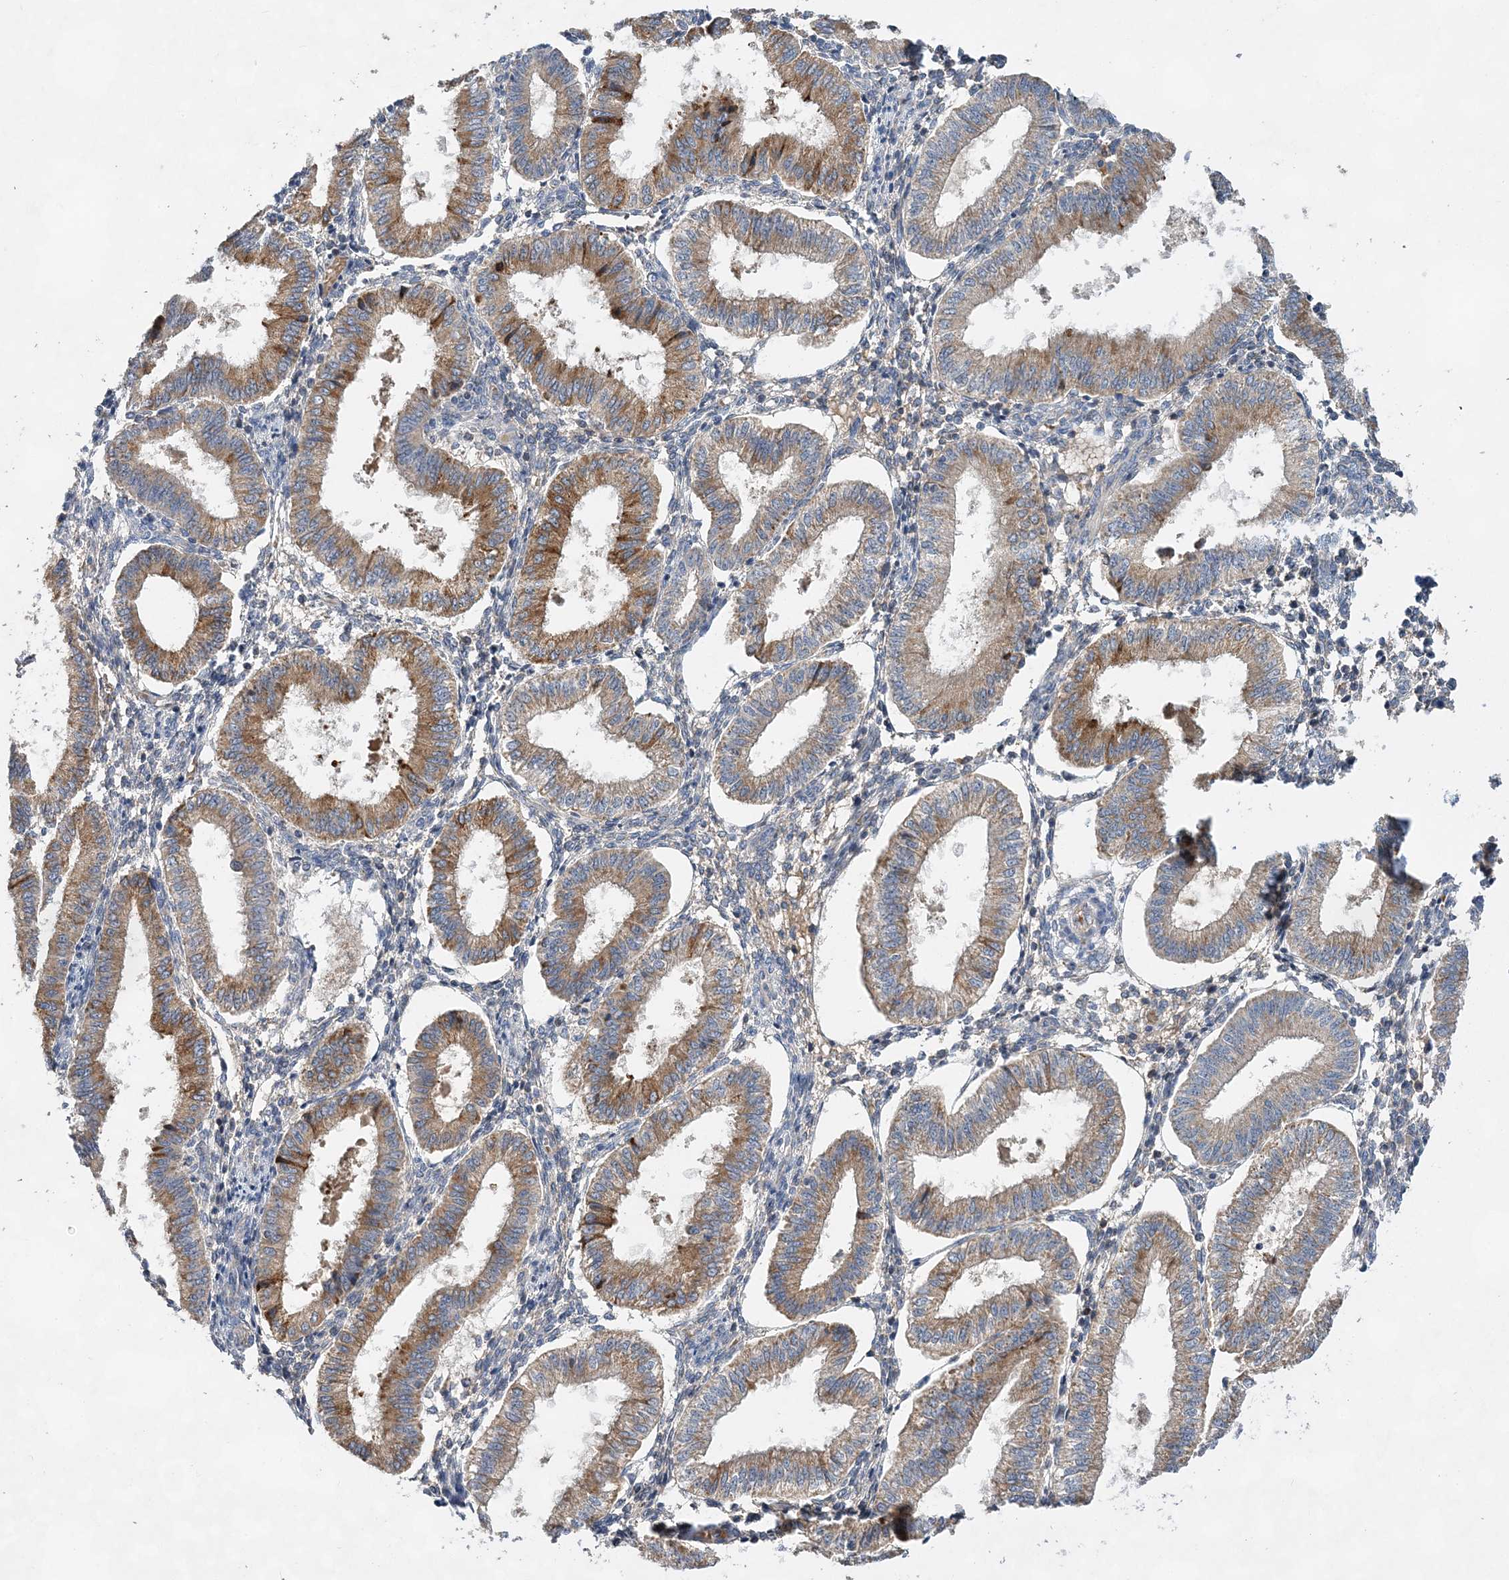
{"staining": {"intensity": "negative", "quantity": "none", "location": "none"}, "tissue": "endometrium", "cell_type": "Cells in endometrial stroma", "image_type": "normal", "snomed": [{"axis": "morphology", "description": "Normal tissue, NOS"}, {"axis": "topography", "description": "Endometrium"}], "caption": "An image of endometrium stained for a protein demonstrates no brown staining in cells in endometrial stroma. Nuclei are stained in blue.", "gene": "TRAPPC13", "patient": {"sex": "female", "age": 39}}